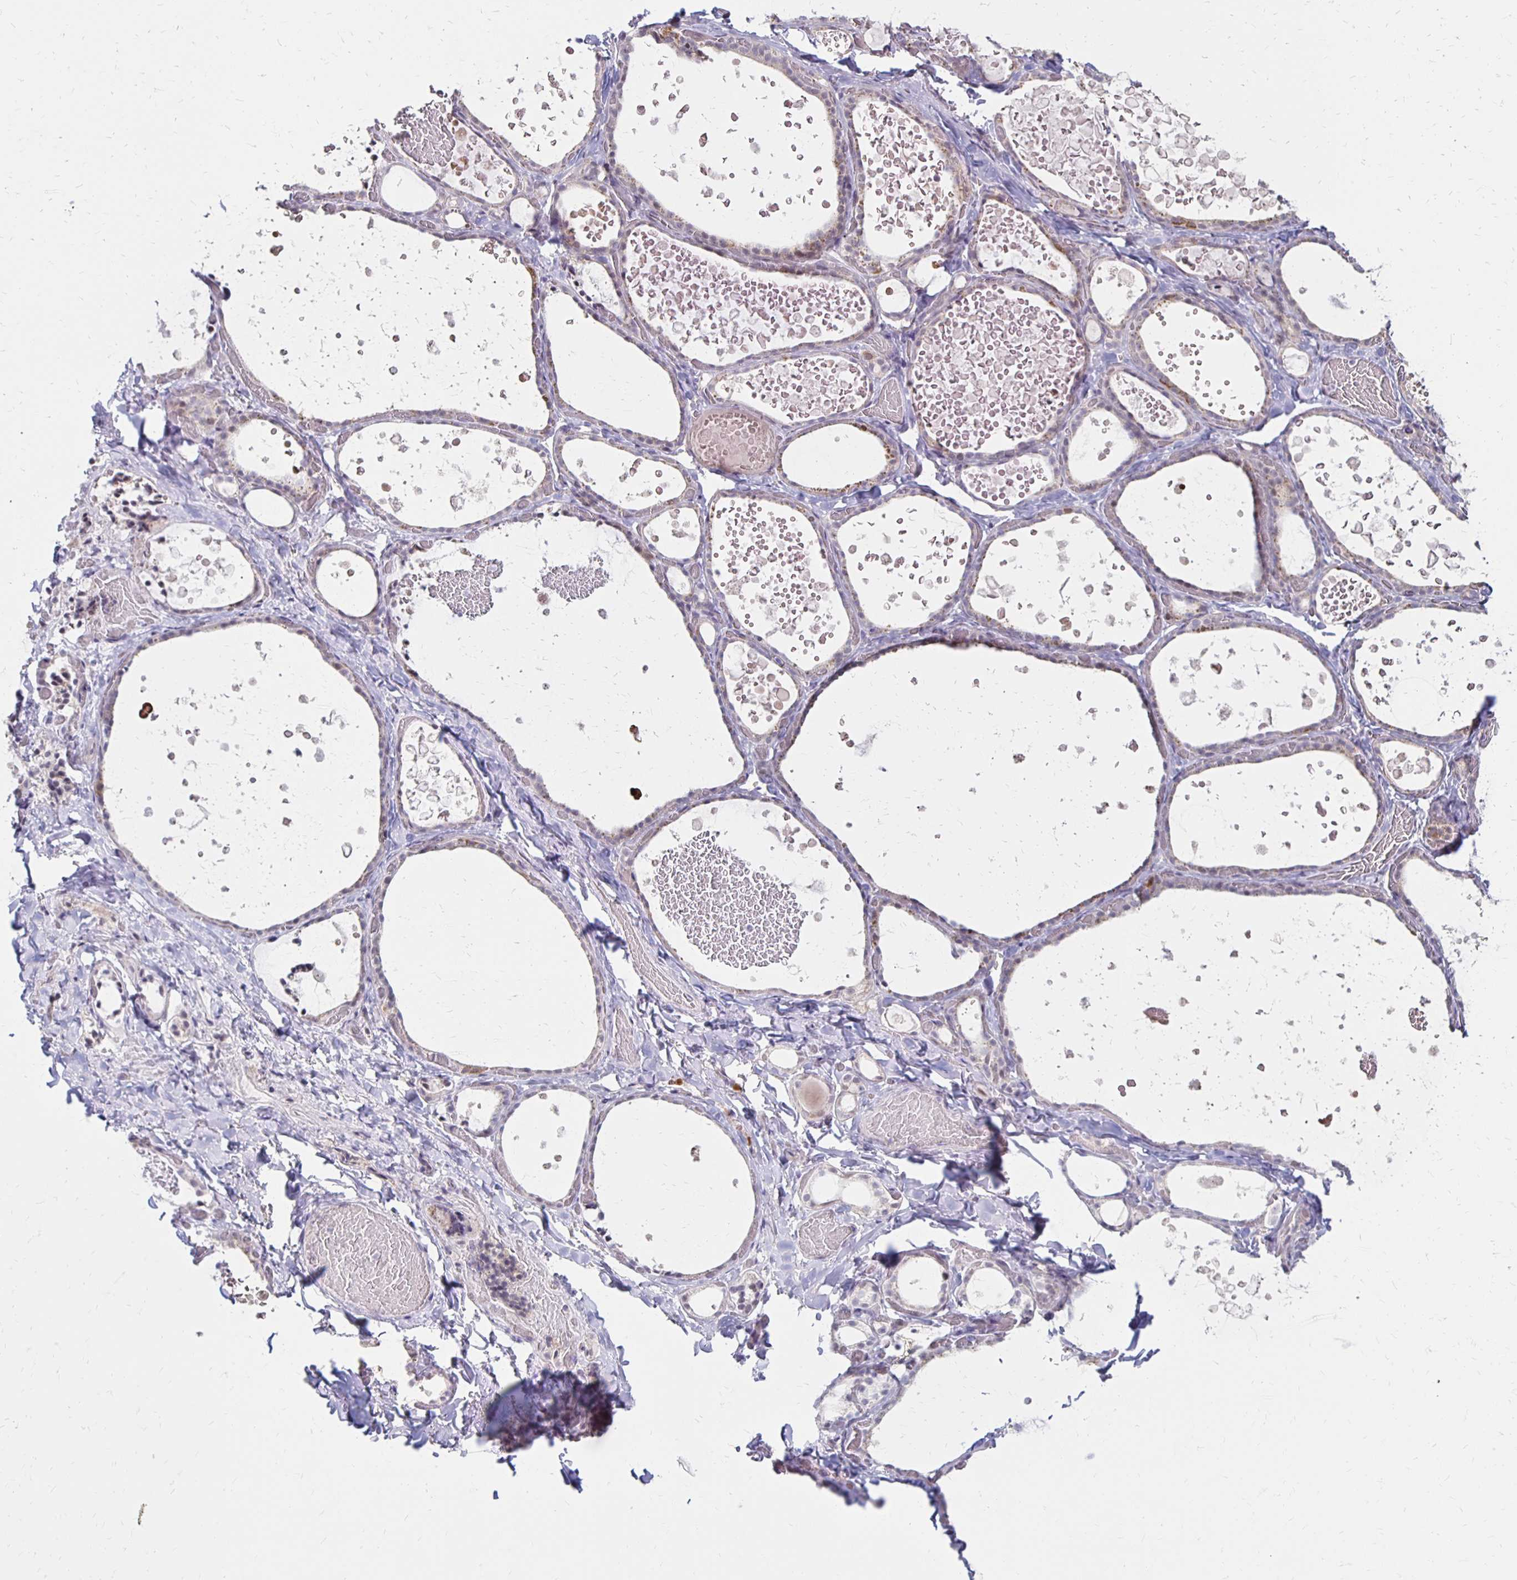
{"staining": {"intensity": "negative", "quantity": "none", "location": "none"}, "tissue": "thyroid gland", "cell_type": "Glandular cells", "image_type": "normal", "snomed": [{"axis": "morphology", "description": "Normal tissue, NOS"}, {"axis": "topography", "description": "Thyroid gland"}], "caption": "An image of human thyroid gland is negative for staining in glandular cells. (DAB immunohistochemistry (IHC), high magnification).", "gene": "DAGLA", "patient": {"sex": "female", "age": 56}}